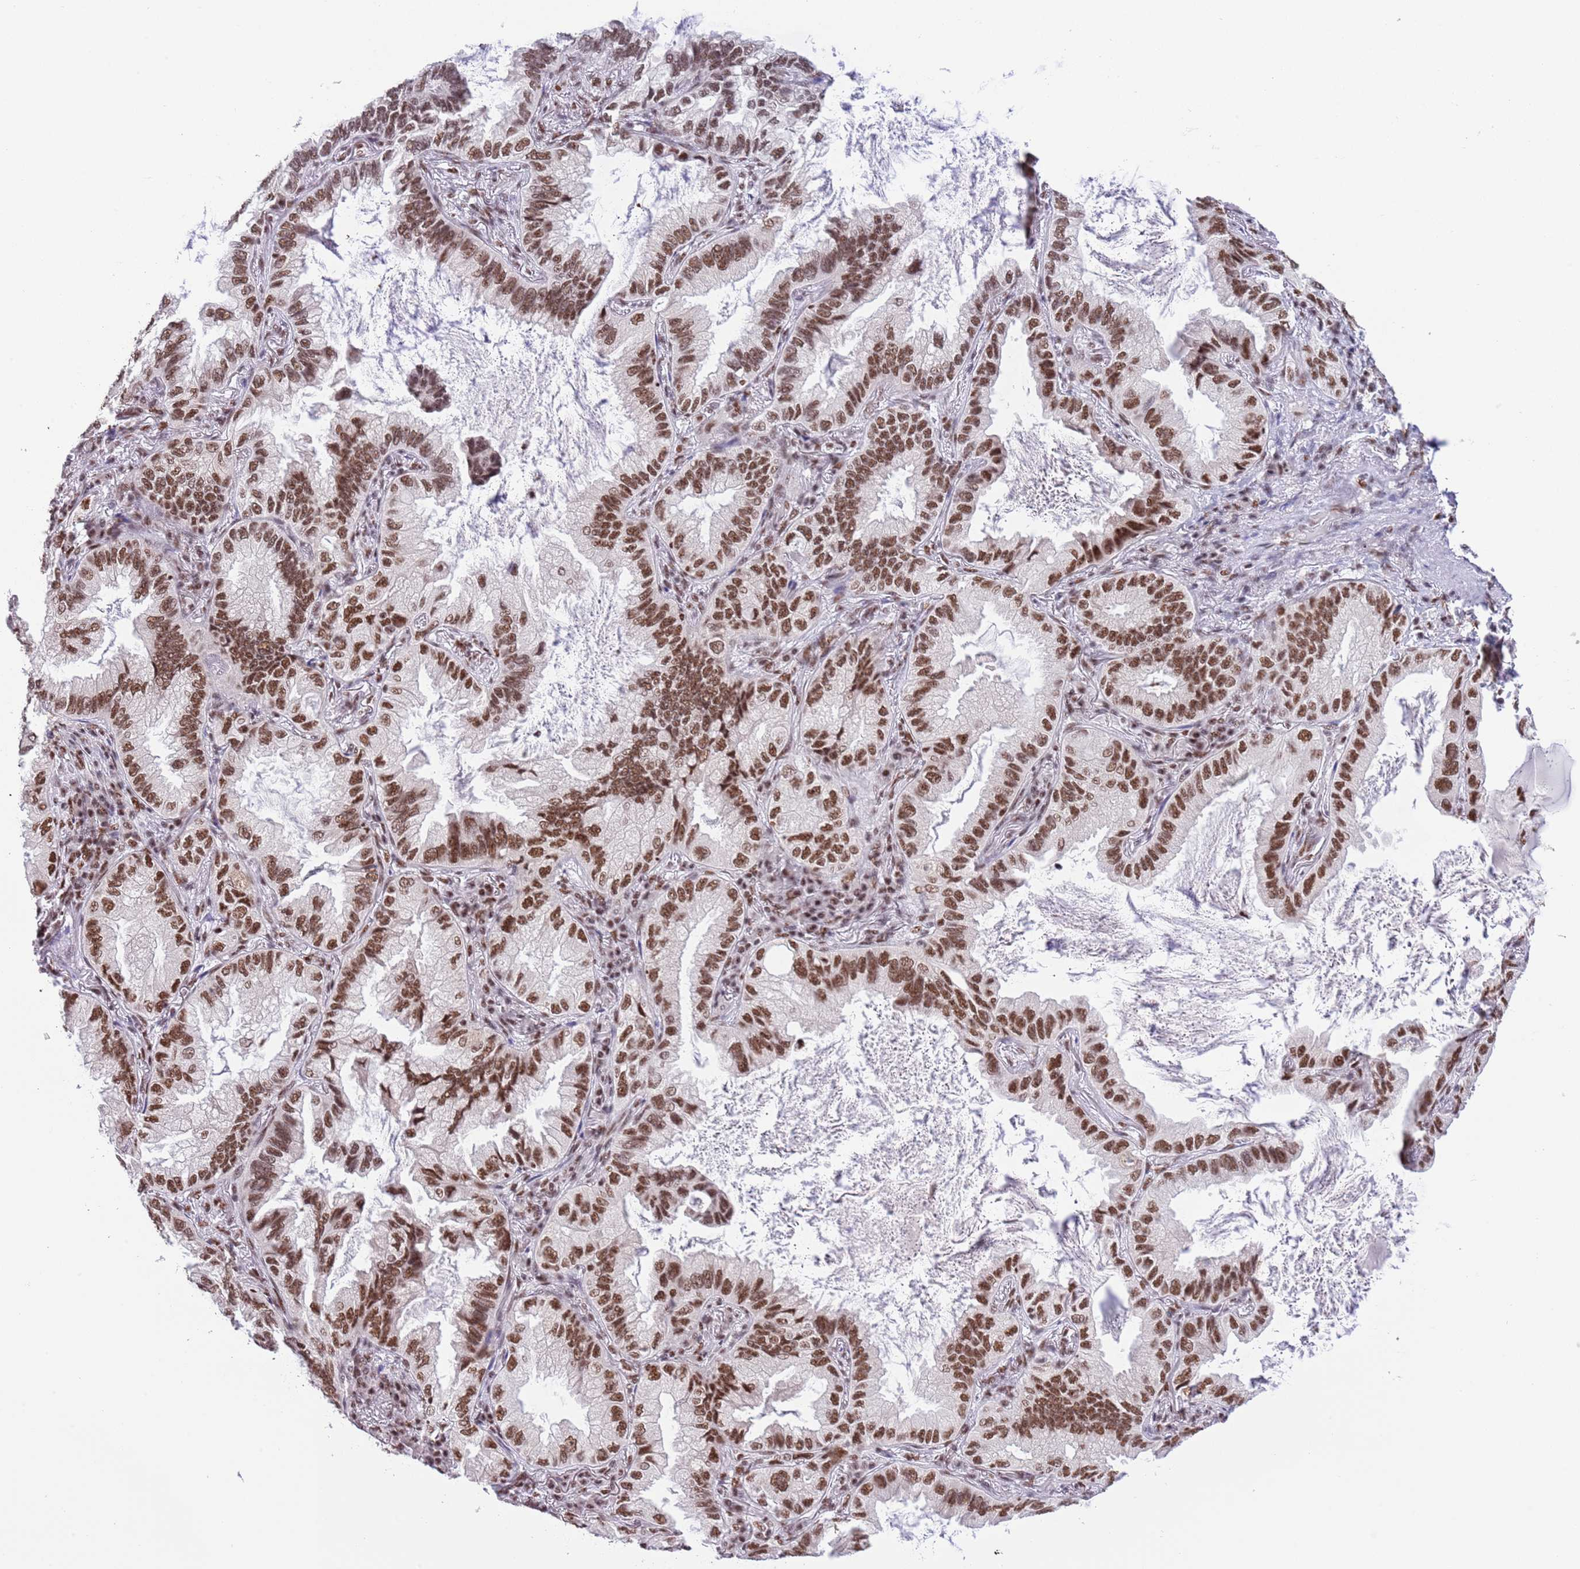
{"staining": {"intensity": "moderate", "quantity": ">75%", "location": "nuclear"}, "tissue": "lung cancer", "cell_type": "Tumor cells", "image_type": "cancer", "snomed": [{"axis": "morphology", "description": "Adenocarcinoma, NOS"}, {"axis": "topography", "description": "Lung"}], "caption": "Lung adenocarcinoma was stained to show a protein in brown. There is medium levels of moderate nuclear positivity in approximately >75% of tumor cells.", "gene": "SF3A2", "patient": {"sex": "female", "age": 69}}